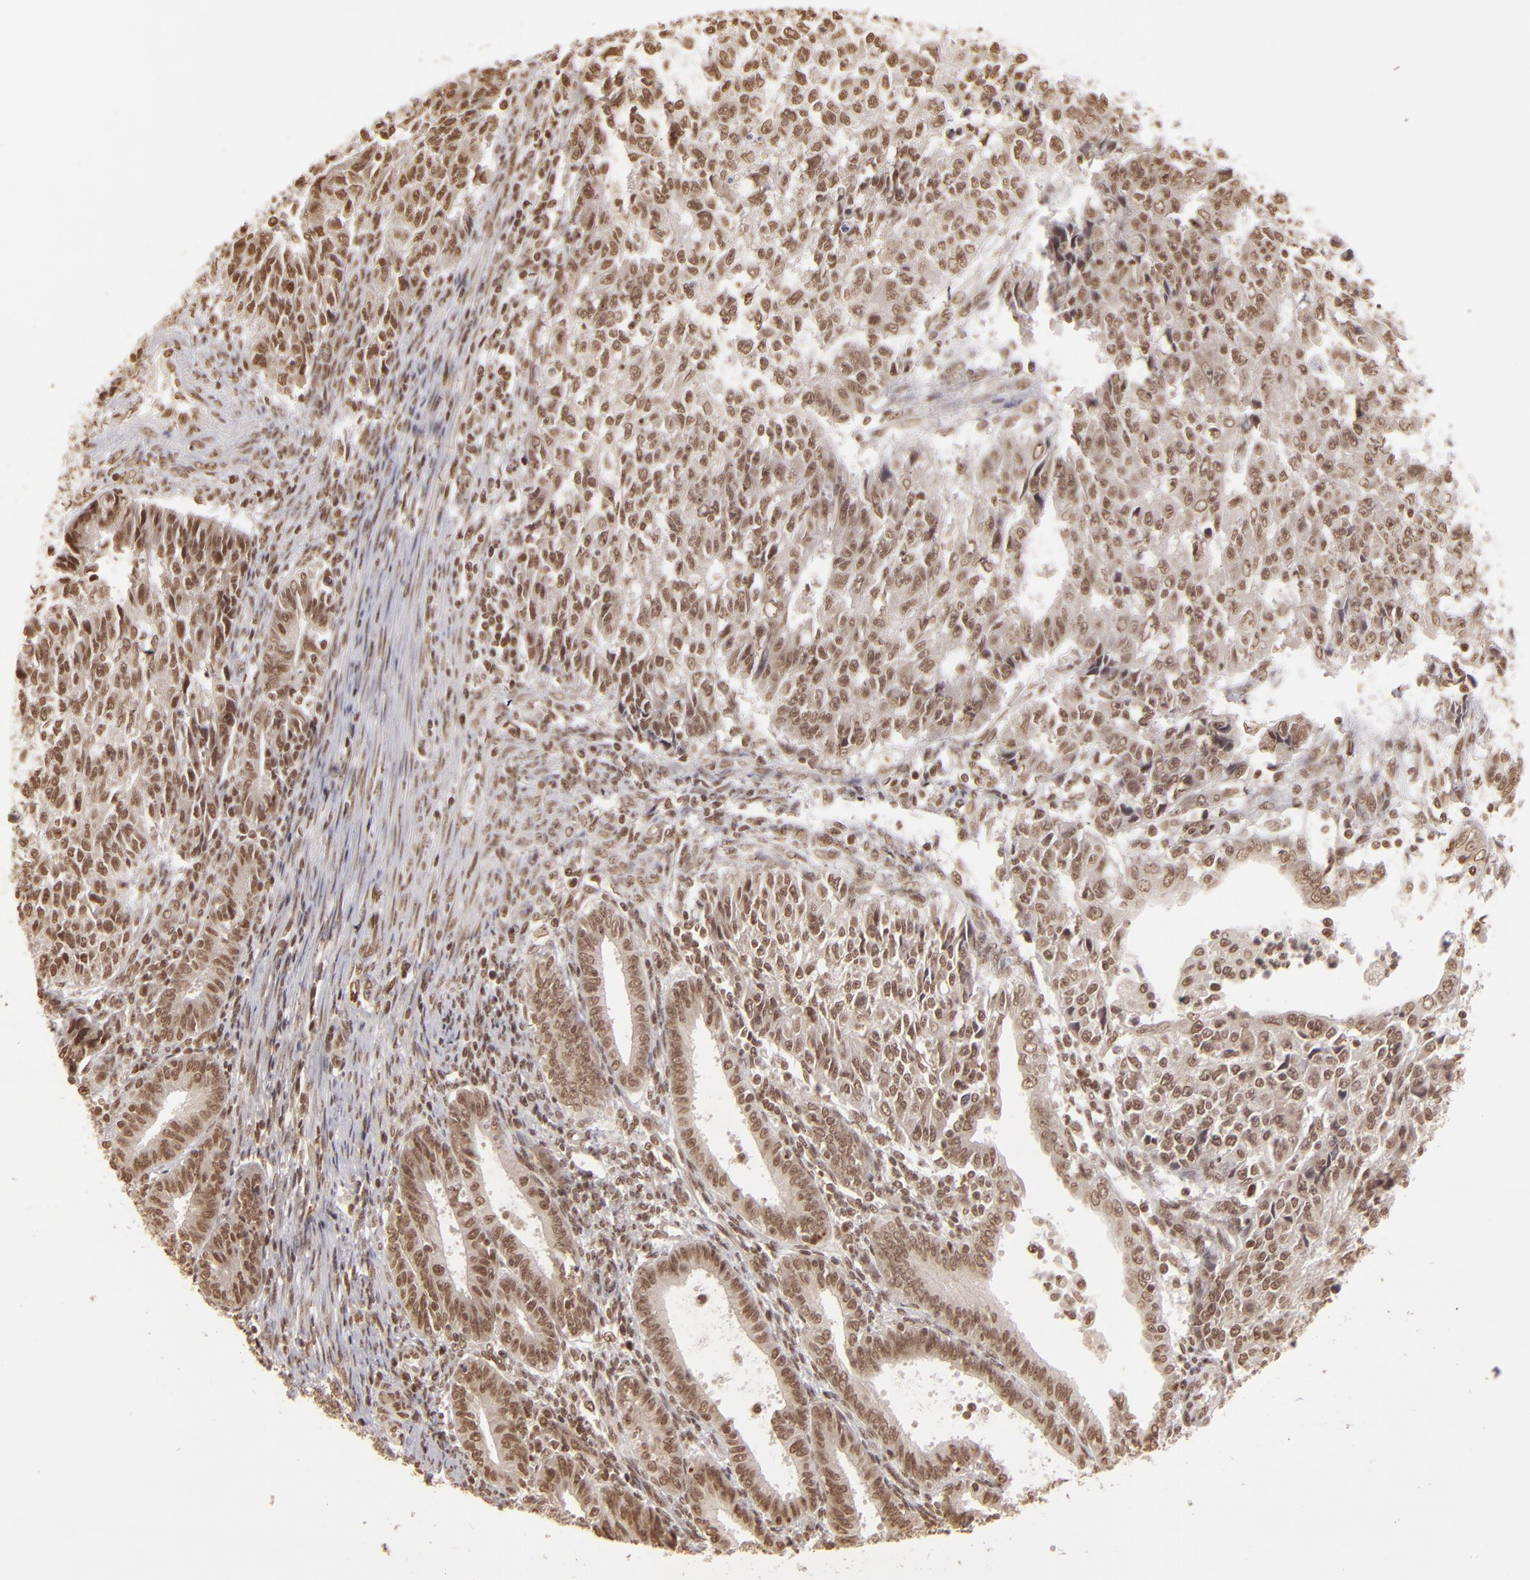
{"staining": {"intensity": "moderate", "quantity": ">75%", "location": "nuclear"}, "tissue": "endometrial cancer", "cell_type": "Tumor cells", "image_type": "cancer", "snomed": [{"axis": "morphology", "description": "Adenocarcinoma, NOS"}, {"axis": "topography", "description": "Endometrium"}], "caption": "Protein expression by immunohistochemistry (IHC) demonstrates moderate nuclear staining in about >75% of tumor cells in endometrial cancer (adenocarcinoma).", "gene": "CUL3", "patient": {"sex": "female", "age": 42}}